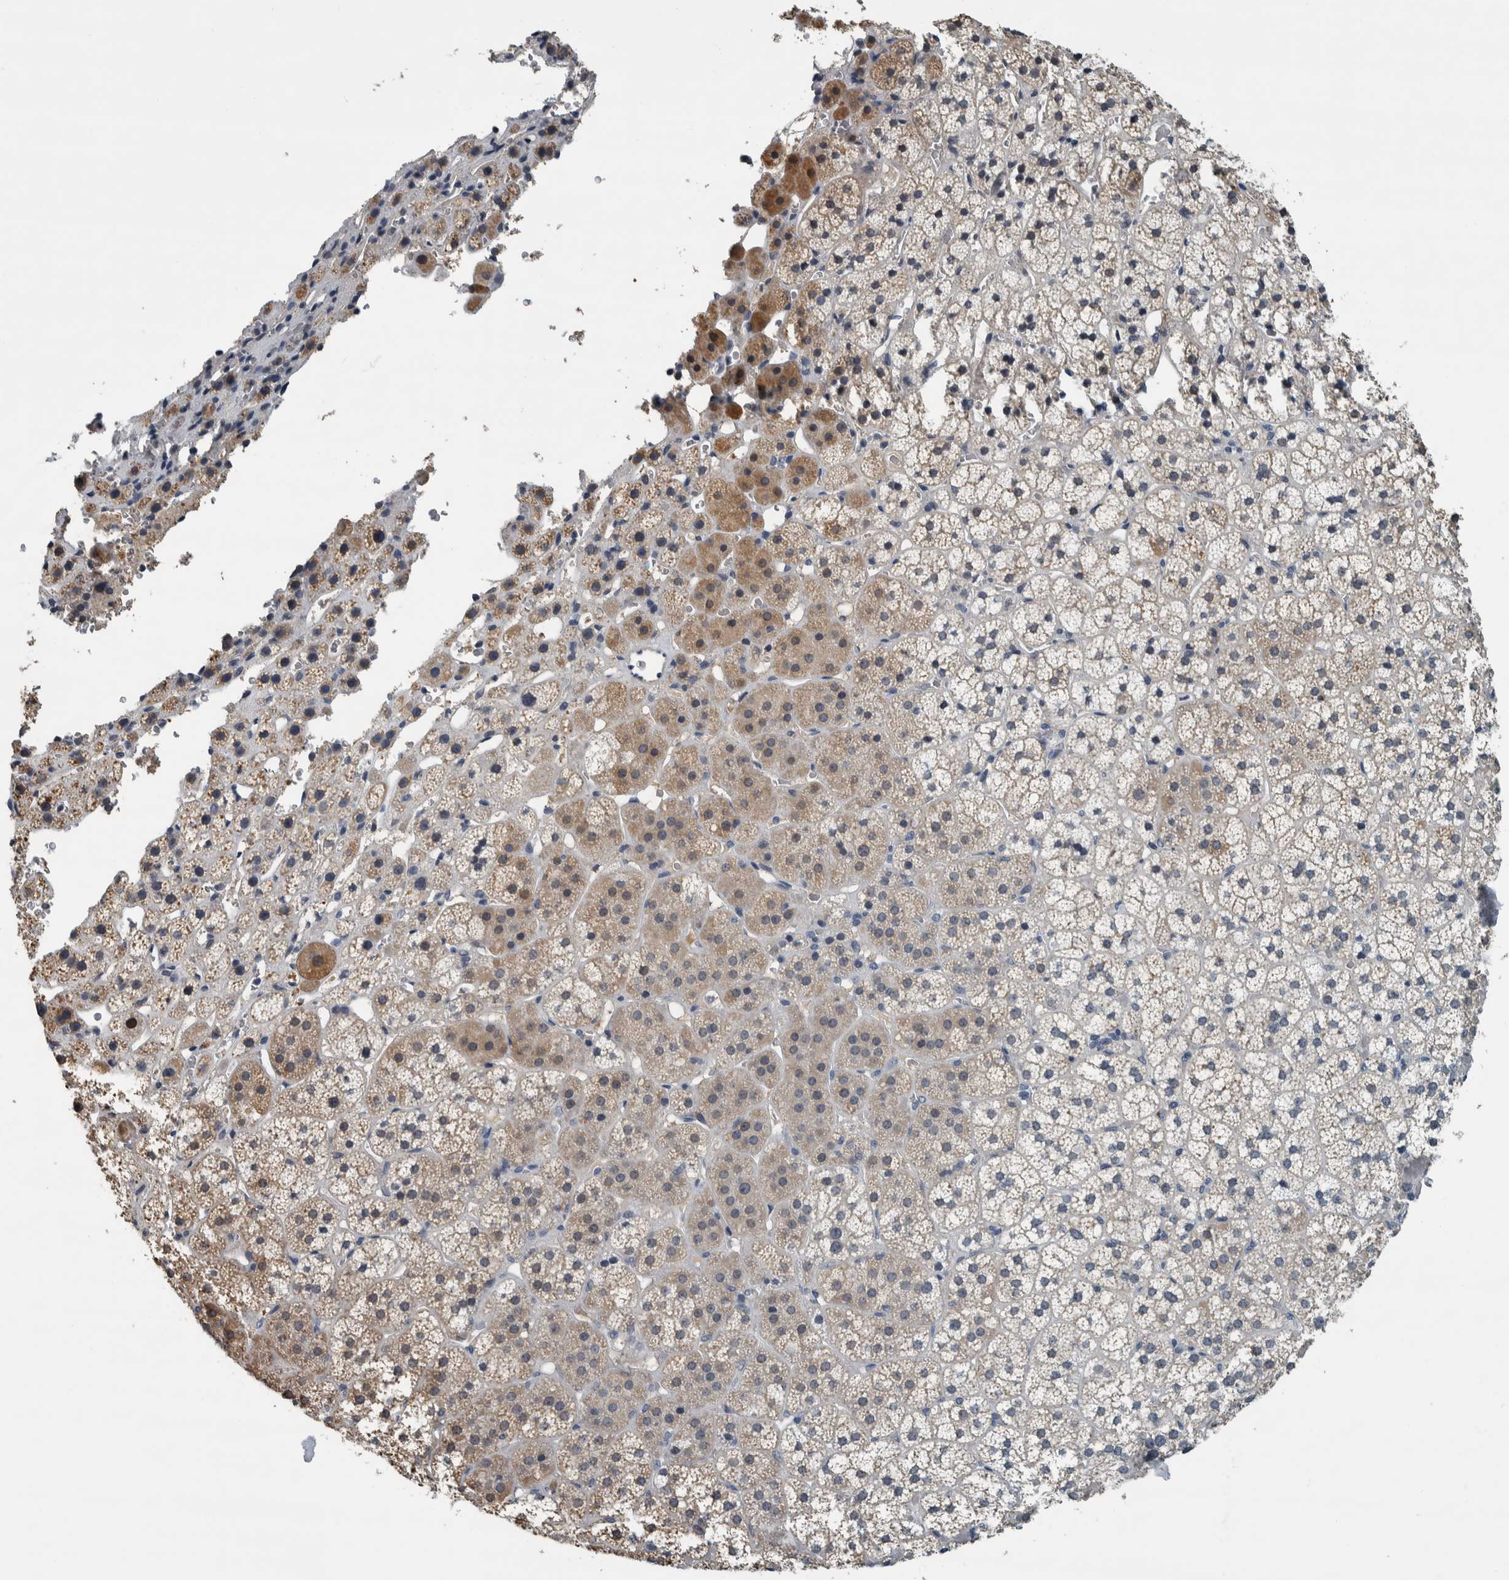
{"staining": {"intensity": "moderate", "quantity": "<25%", "location": "cytoplasmic/membranous"}, "tissue": "adrenal gland", "cell_type": "Glandular cells", "image_type": "normal", "snomed": [{"axis": "morphology", "description": "Normal tissue, NOS"}, {"axis": "topography", "description": "Adrenal gland"}], "caption": "This histopathology image shows immunohistochemistry staining of unremarkable adrenal gland, with low moderate cytoplasmic/membranous expression in about <25% of glandular cells.", "gene": "CAVIN4", "patient": {"sex": "female", "age": 44}}